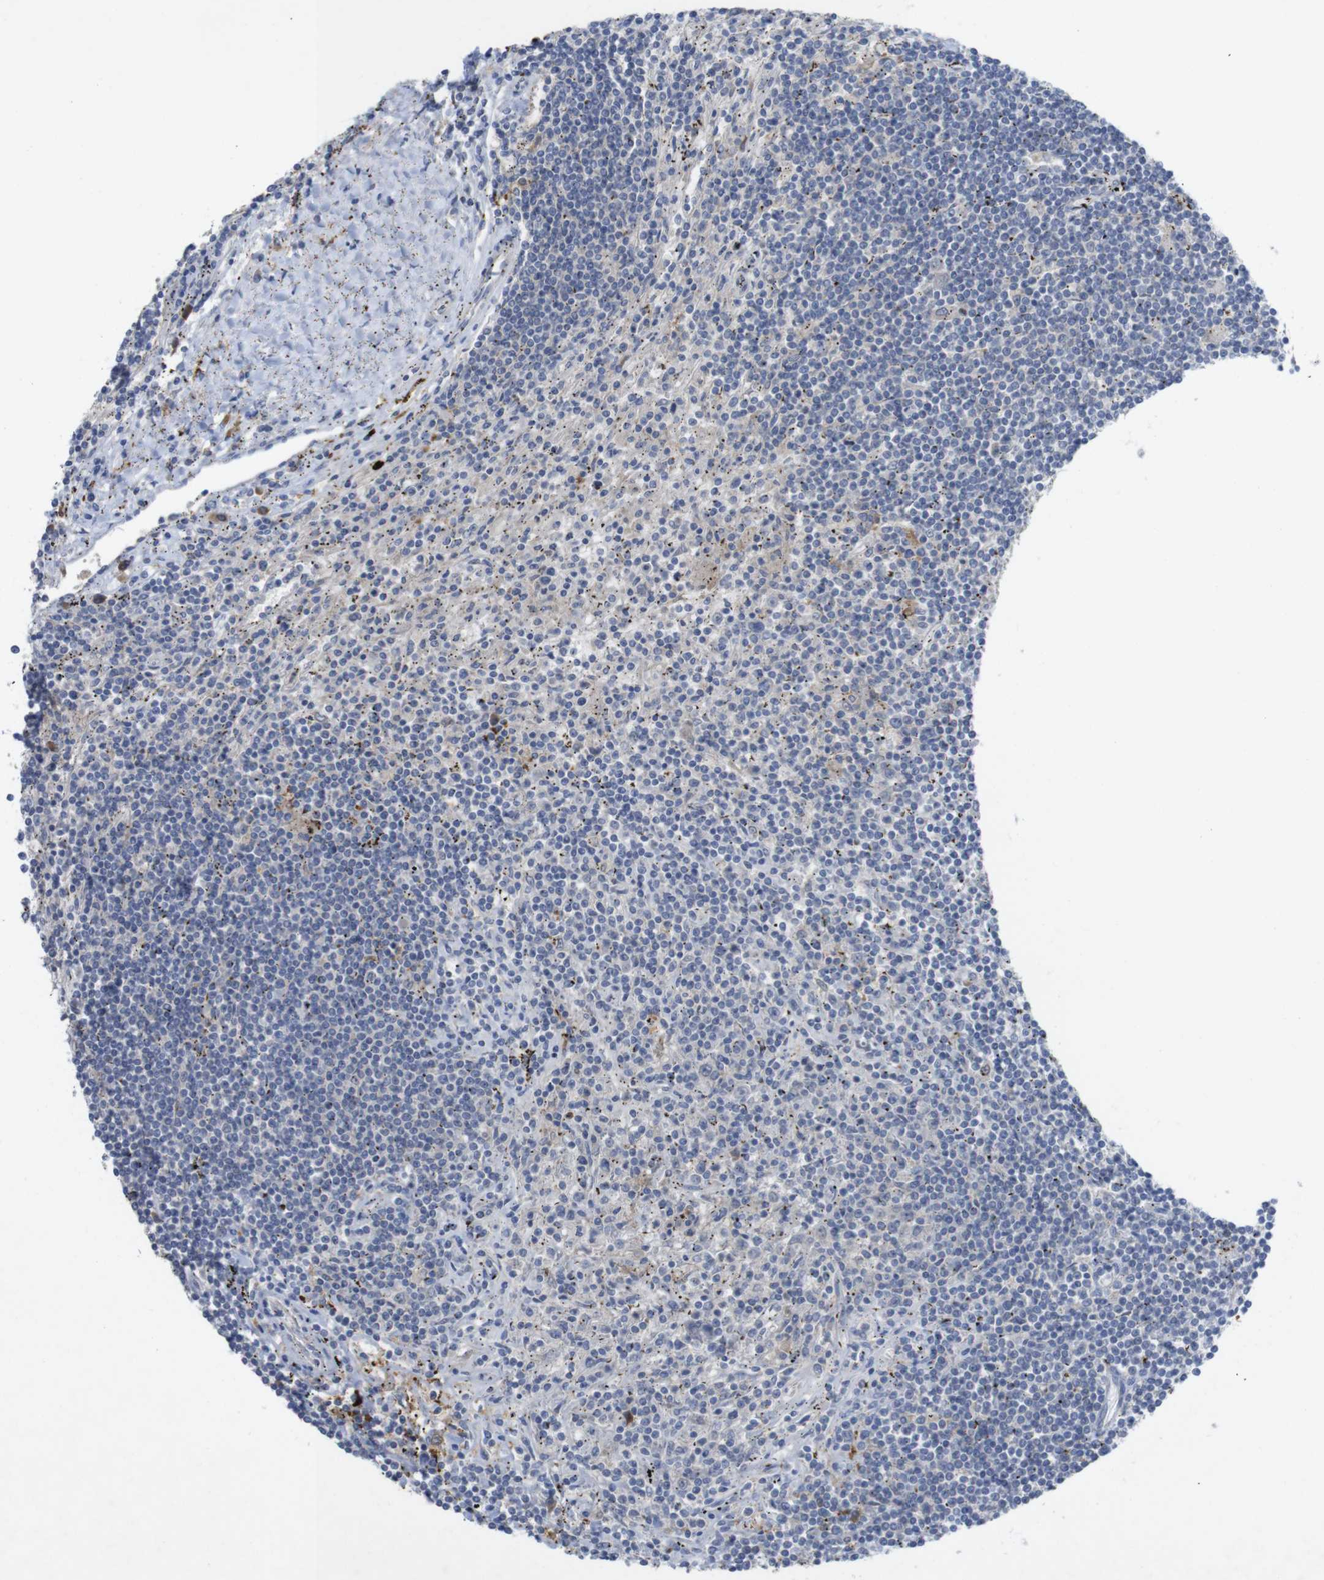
{"staining": {"intensity": "weak", "quantity": "<25%", "location": "cytoplasmic/membranous"}, "tissue": "lymphoma", "cell_type": "Tumor cells", "image_type": "cancer", "snomed": [{"axis": "morphology", "description": "Malignant lymphoma, non-Hodgkin's type, Low grade"}, {"axis": "topography", "description": "Spleen"}], "caption": "Immunohistochemistry (IHC) histopathology image of neoplastic tissue: human low-grade malignant lymphoma, non-Hodgkin's type stained with DAB shows no significant protein staining in tumor cells. The staining is performed using DAB (3,3'-diaminobenzidine) brown chromogen with nuclei counter-stained in using hematoxylin.", "gene": "BCAR3", "patient": {"sex": "male", "age": 76}}